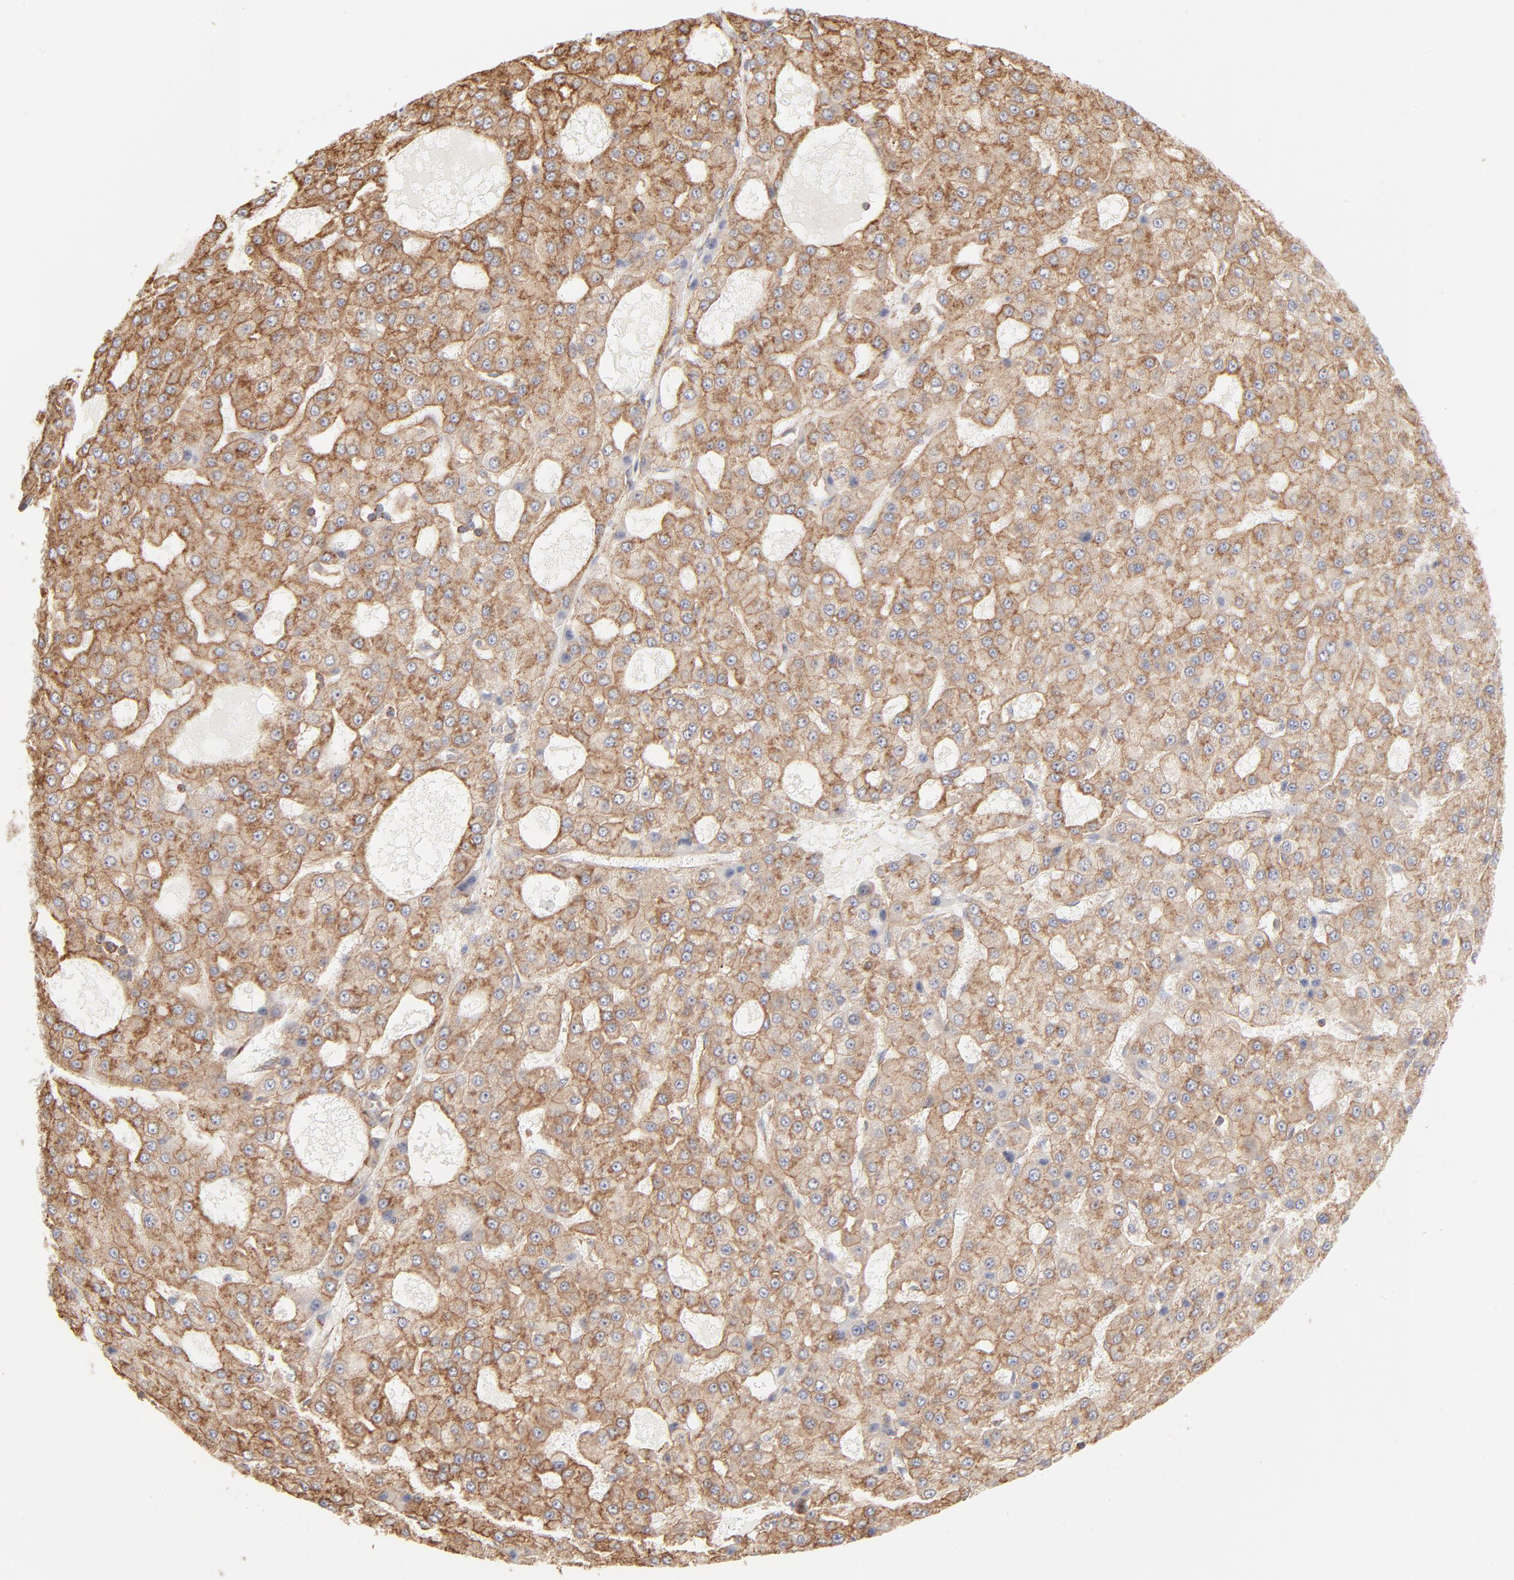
{"staining": {"intensity": "moderate", "quantity": ">75%", "location": "cytoplasmic/membranous"}, "tissue": "liver cancer", "cell_type": "Tumor cells", "image_type": "cancer", "snomed": [{"axis": "morphology", "description": "Carcinoma, Hepatocellular, NOS"}, {"axis": "topography", "description": "Liver"}], "caption": "Hepatocellular carcinoma (liver) tissue demonstrates moderate cytoplasmic/membranous positivity in approximately >75% of tumor cells, visualized by immunohistochemistry.", "gene": "CLTB", "patient": {"sex": "male", "age": 47}}